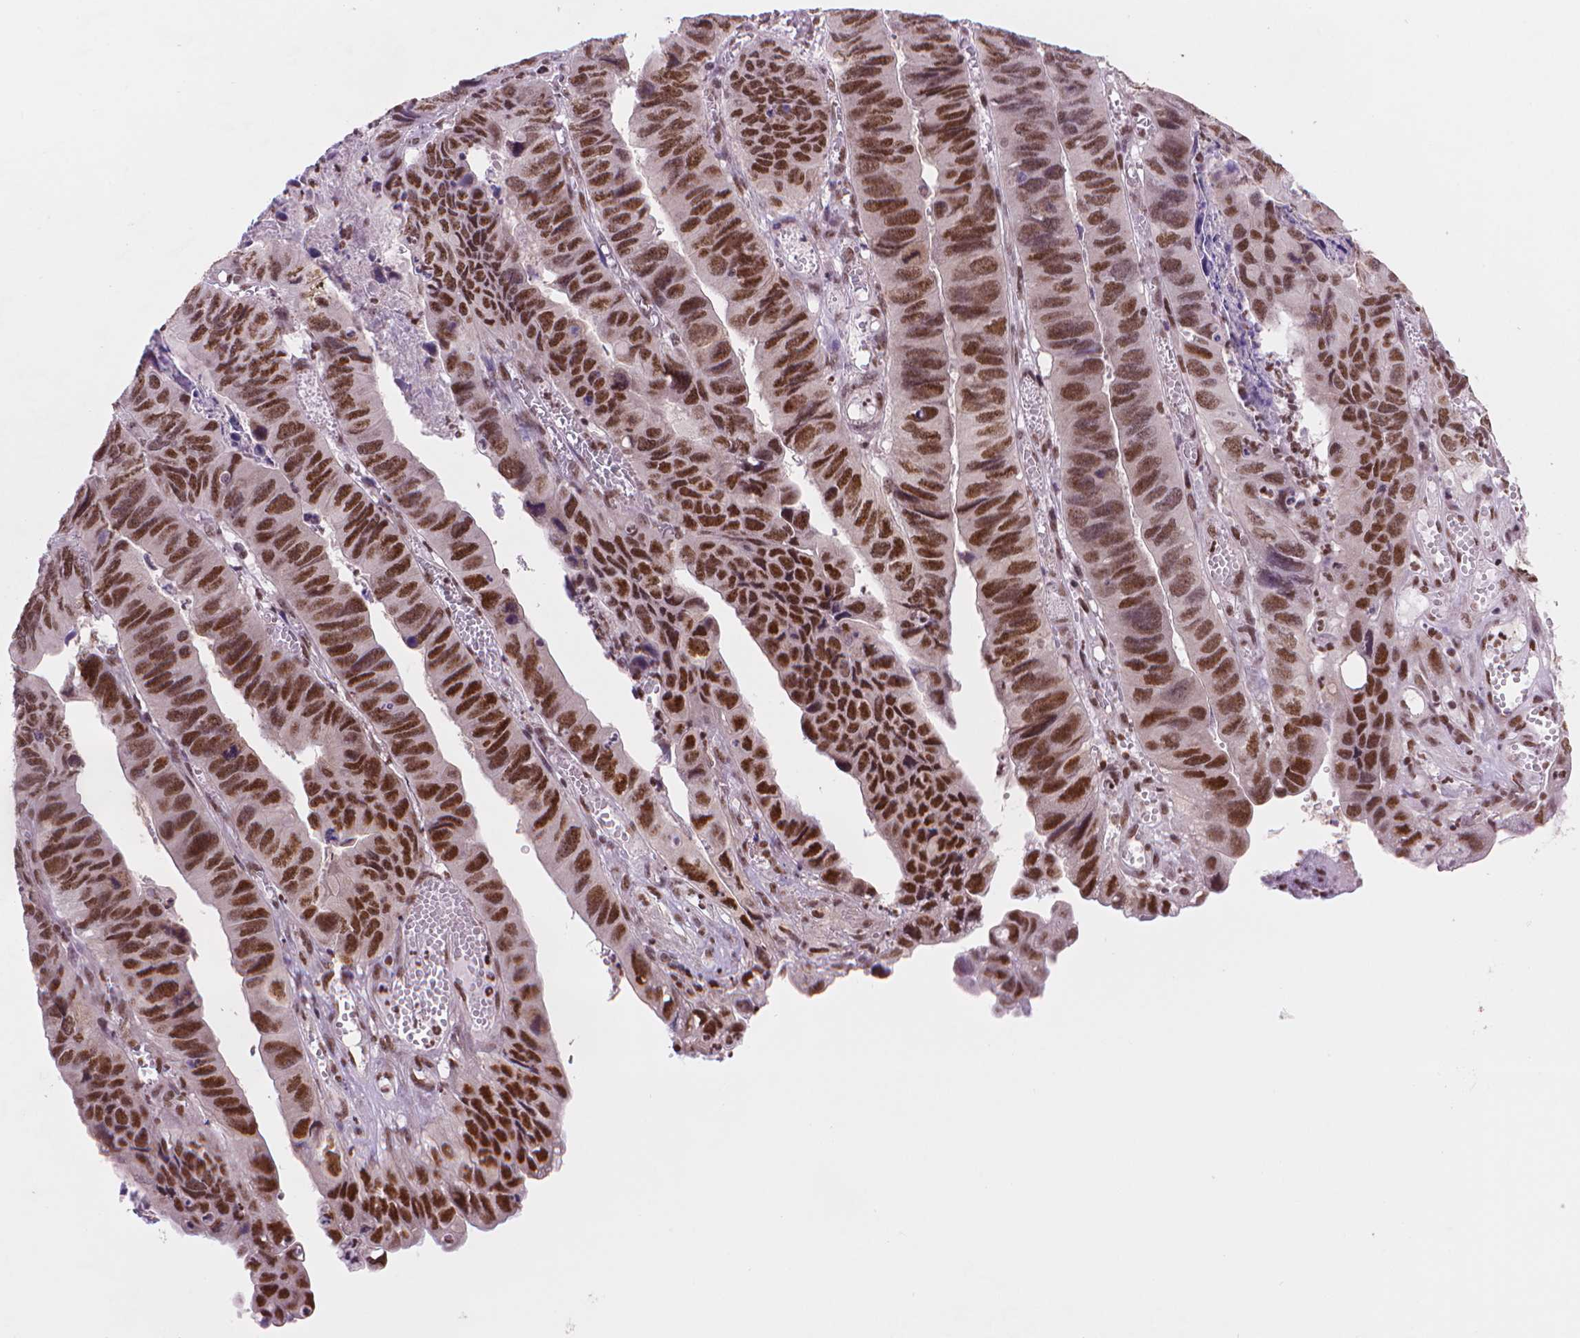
{"staining": {"intensity": "strong", "quantity": ">75%", "location": "nuclear"}, "tissue": "stomach cancer", "cell_type": "Tumor cells", "image_type": "cancer", "snomed": [{"axis": "morphology", "description": "Adenocarcinoma, NOS"}, {"axis": "topography", "description": "Stomach, lower"}], "caption": "High-magnification brightfield microscopy of stomach adenocarcinoma stained with DAB (brown) and counterstained with hematoxylin (blue). tumor cells exhibit strong nuclear staining is present in about>75% of cells. Using DAB (3,3'-diaminobenzidine) (brown) and hematoxylin (blue) stains, captured at high magnification using brightfield microscopy.", "gene": "UBN1", "patient": {"sex": "male", "age": 77}}